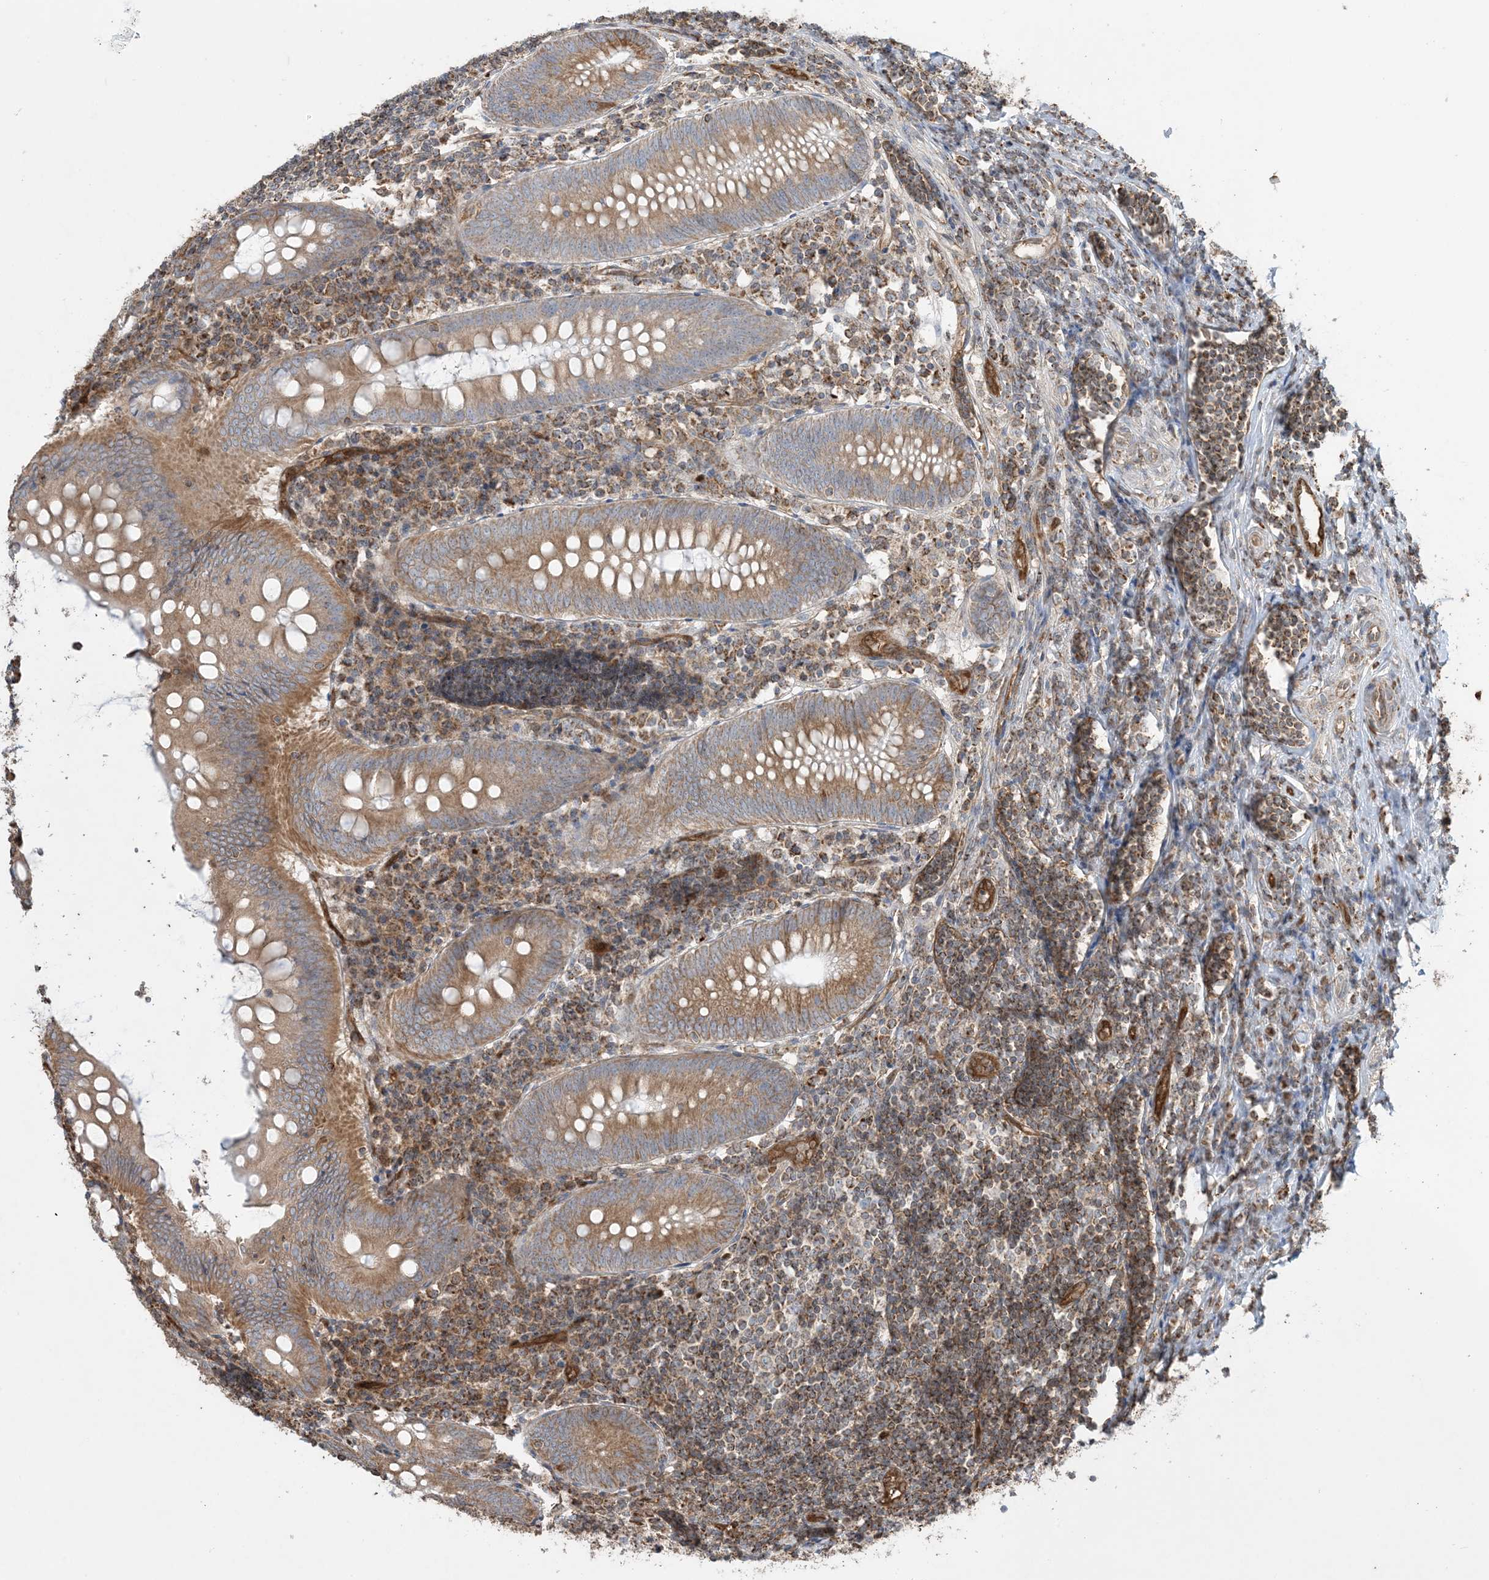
{"staining": {"intensity": "moderate", "quantity": ">75%", "location": "cytoplasmic/membranous"}, "tissue": "appendix", "cell_type": "Glandular cells", "image_type": "normal", "snomed": [{"axis": "morphology", "description": "Normal tissue, NOS"}, {"axis": "topography", "description": "Appendix"}], "caption": "A photomicrograph showing moderate cytoplasmic/membranous expression in about >75% of glandular cells in unremarkable appendix, as visualized by brown immunohistochemical staining.", "gene": "PPM1F", "patient": {"sex": "female", "age": 54}}